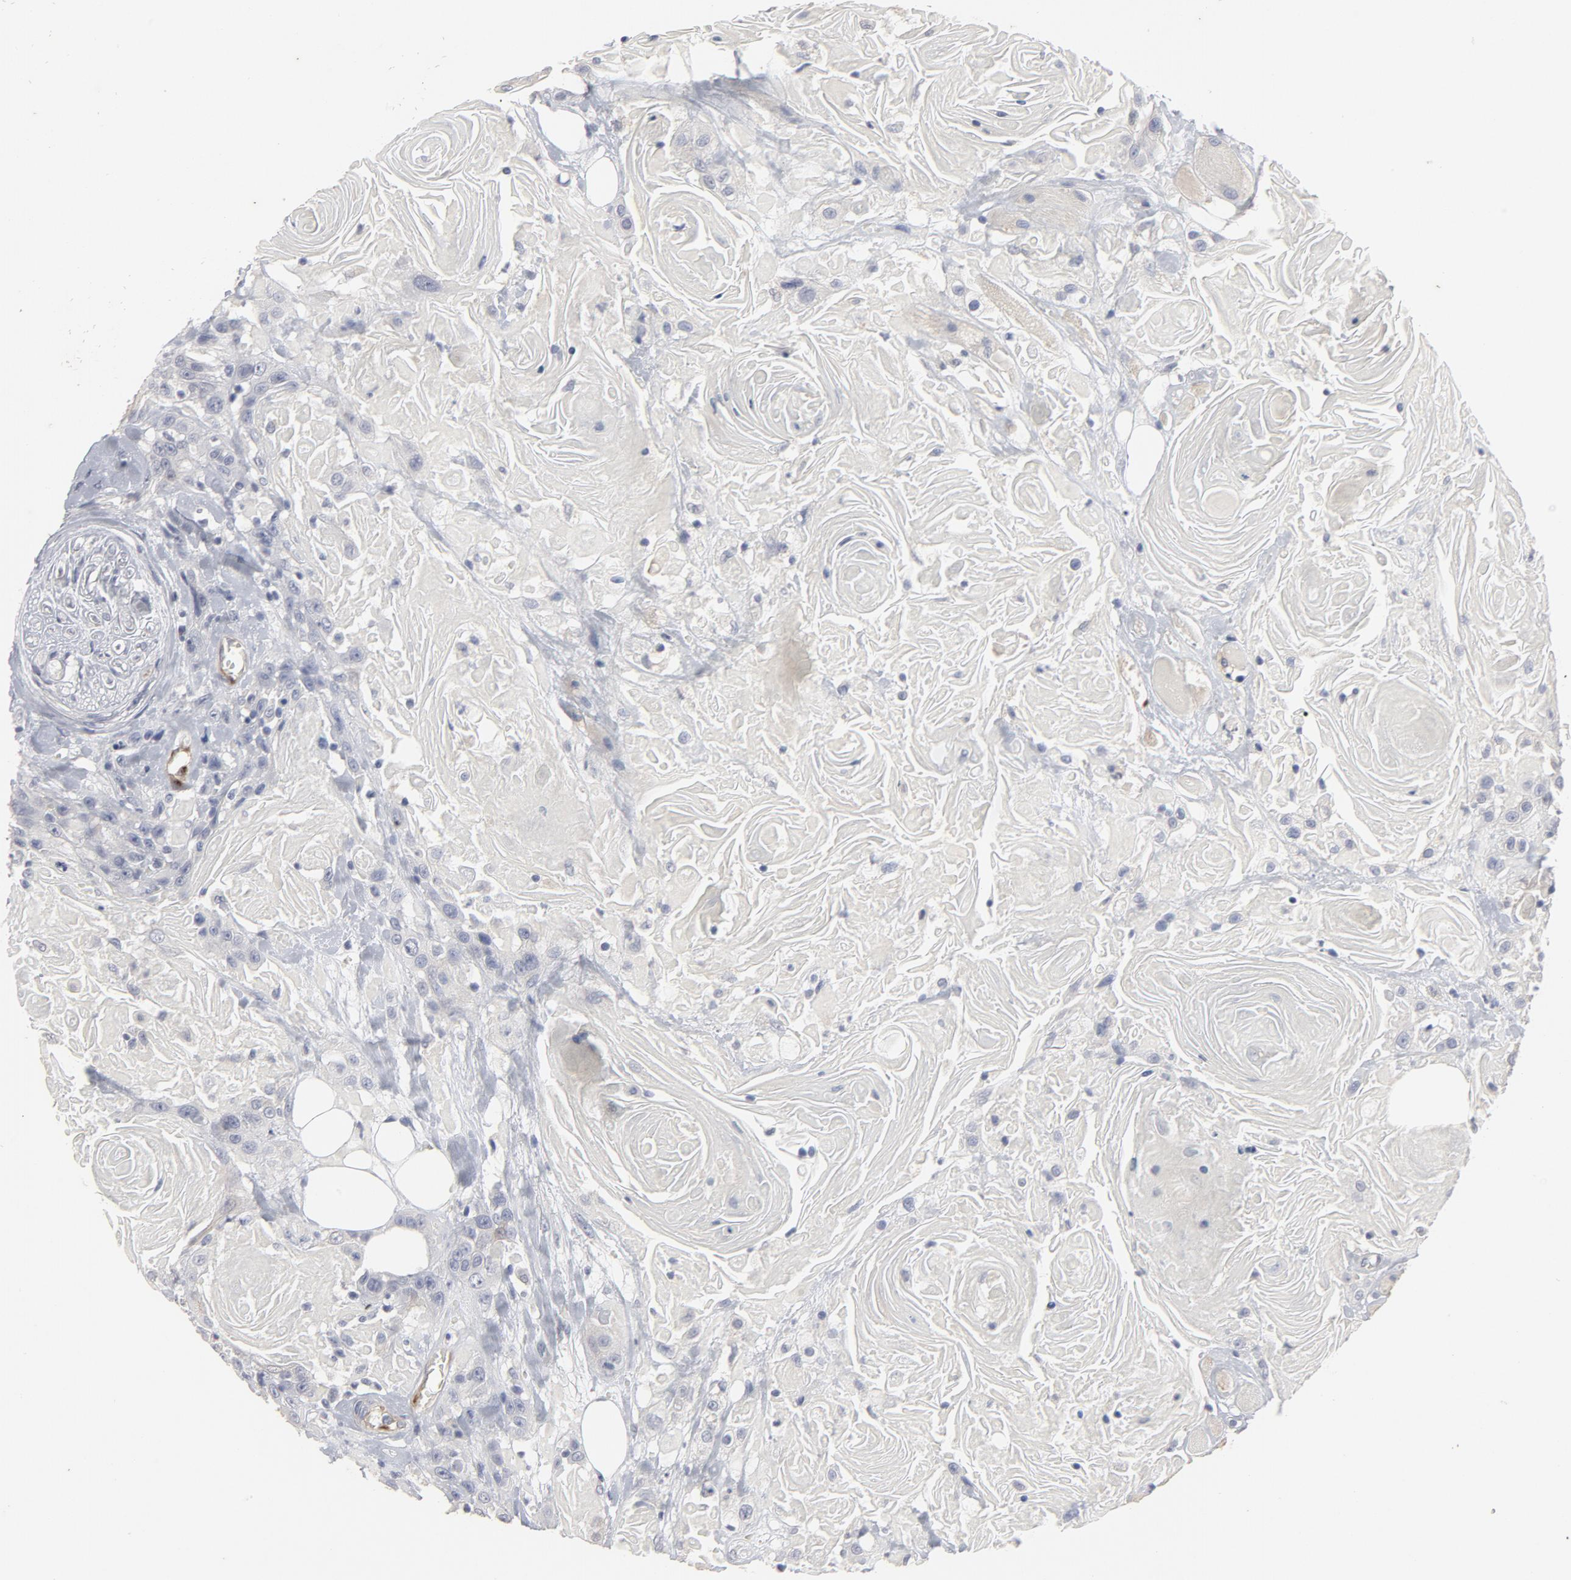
{"staining": {"intensity": "negative", "quantity": "none", "location": "none"}, "tissue": "head and neck cancer", "cell_type": "Tumor cells", "image_type": "cancer", "snomed": [{"axis": "morphology", "description": "Squamous cell carcinoma, NOS"}, {"axis": "topography", "description": "Head-Neck"}], "caption": "Immunohistochemical staining of human head and neck squamous cell carcinoma displays no significant staining in tumor cells.", "gene": "KDR", "patient": {"sex": "female", "age": 84}}